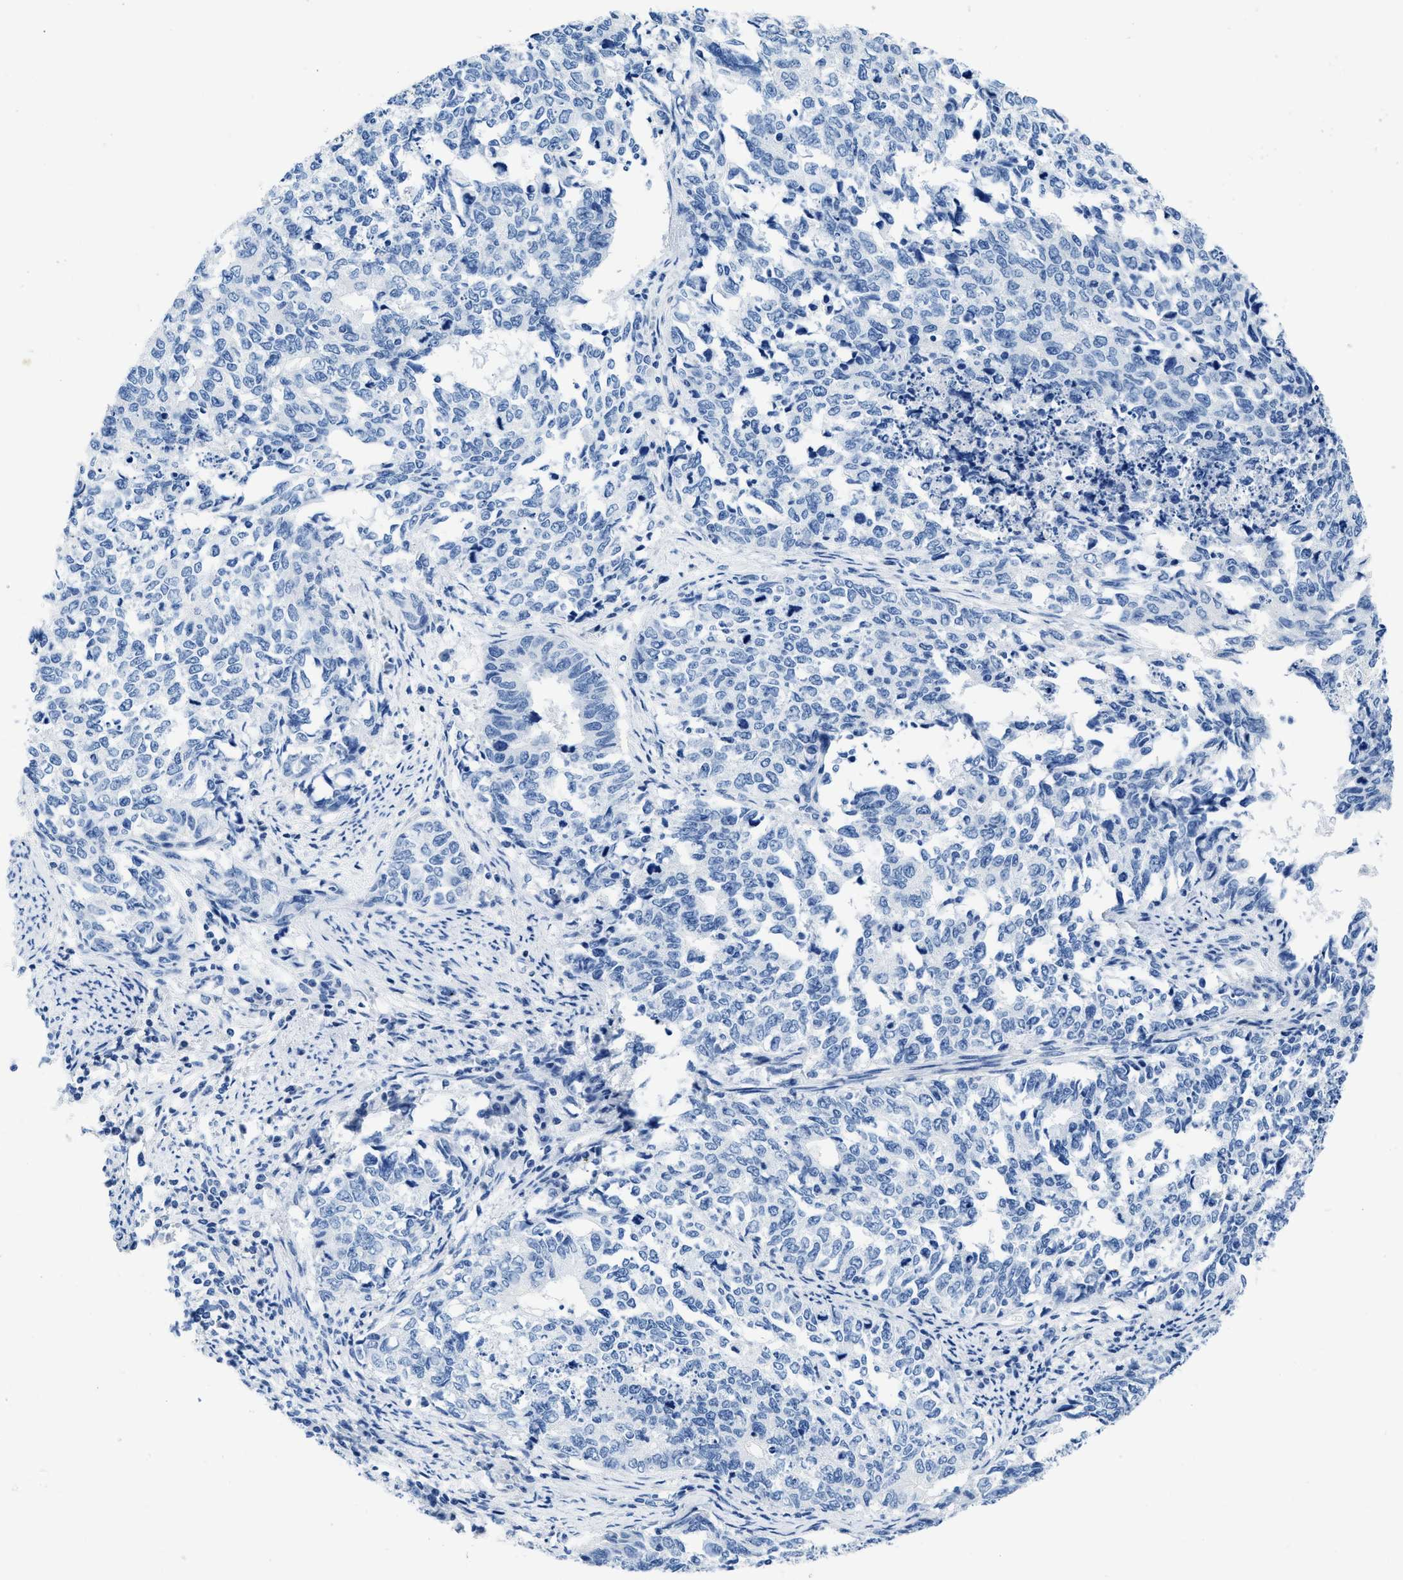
{"staining": {"intensity": "negative", "quantity": "none", "location": "none"}, "tissue": "cervical cancer", "cell_type": "Tumor cells", "image_type": "cancer", "snomed": [{"axis": "morphology", "description": "Squamous cell carcinoma, NOS"}, {"axis": "topography", "description": "Cervix"}], "caption": "DAB (3,3'-diaminobenzidine) immunohistochemical staining of human squamous cell carcinoma (cervical) exhibits no significant staining in tumor cells.", "gene": "NFATC2", "patient": {"sex": "female", "age": 63}}